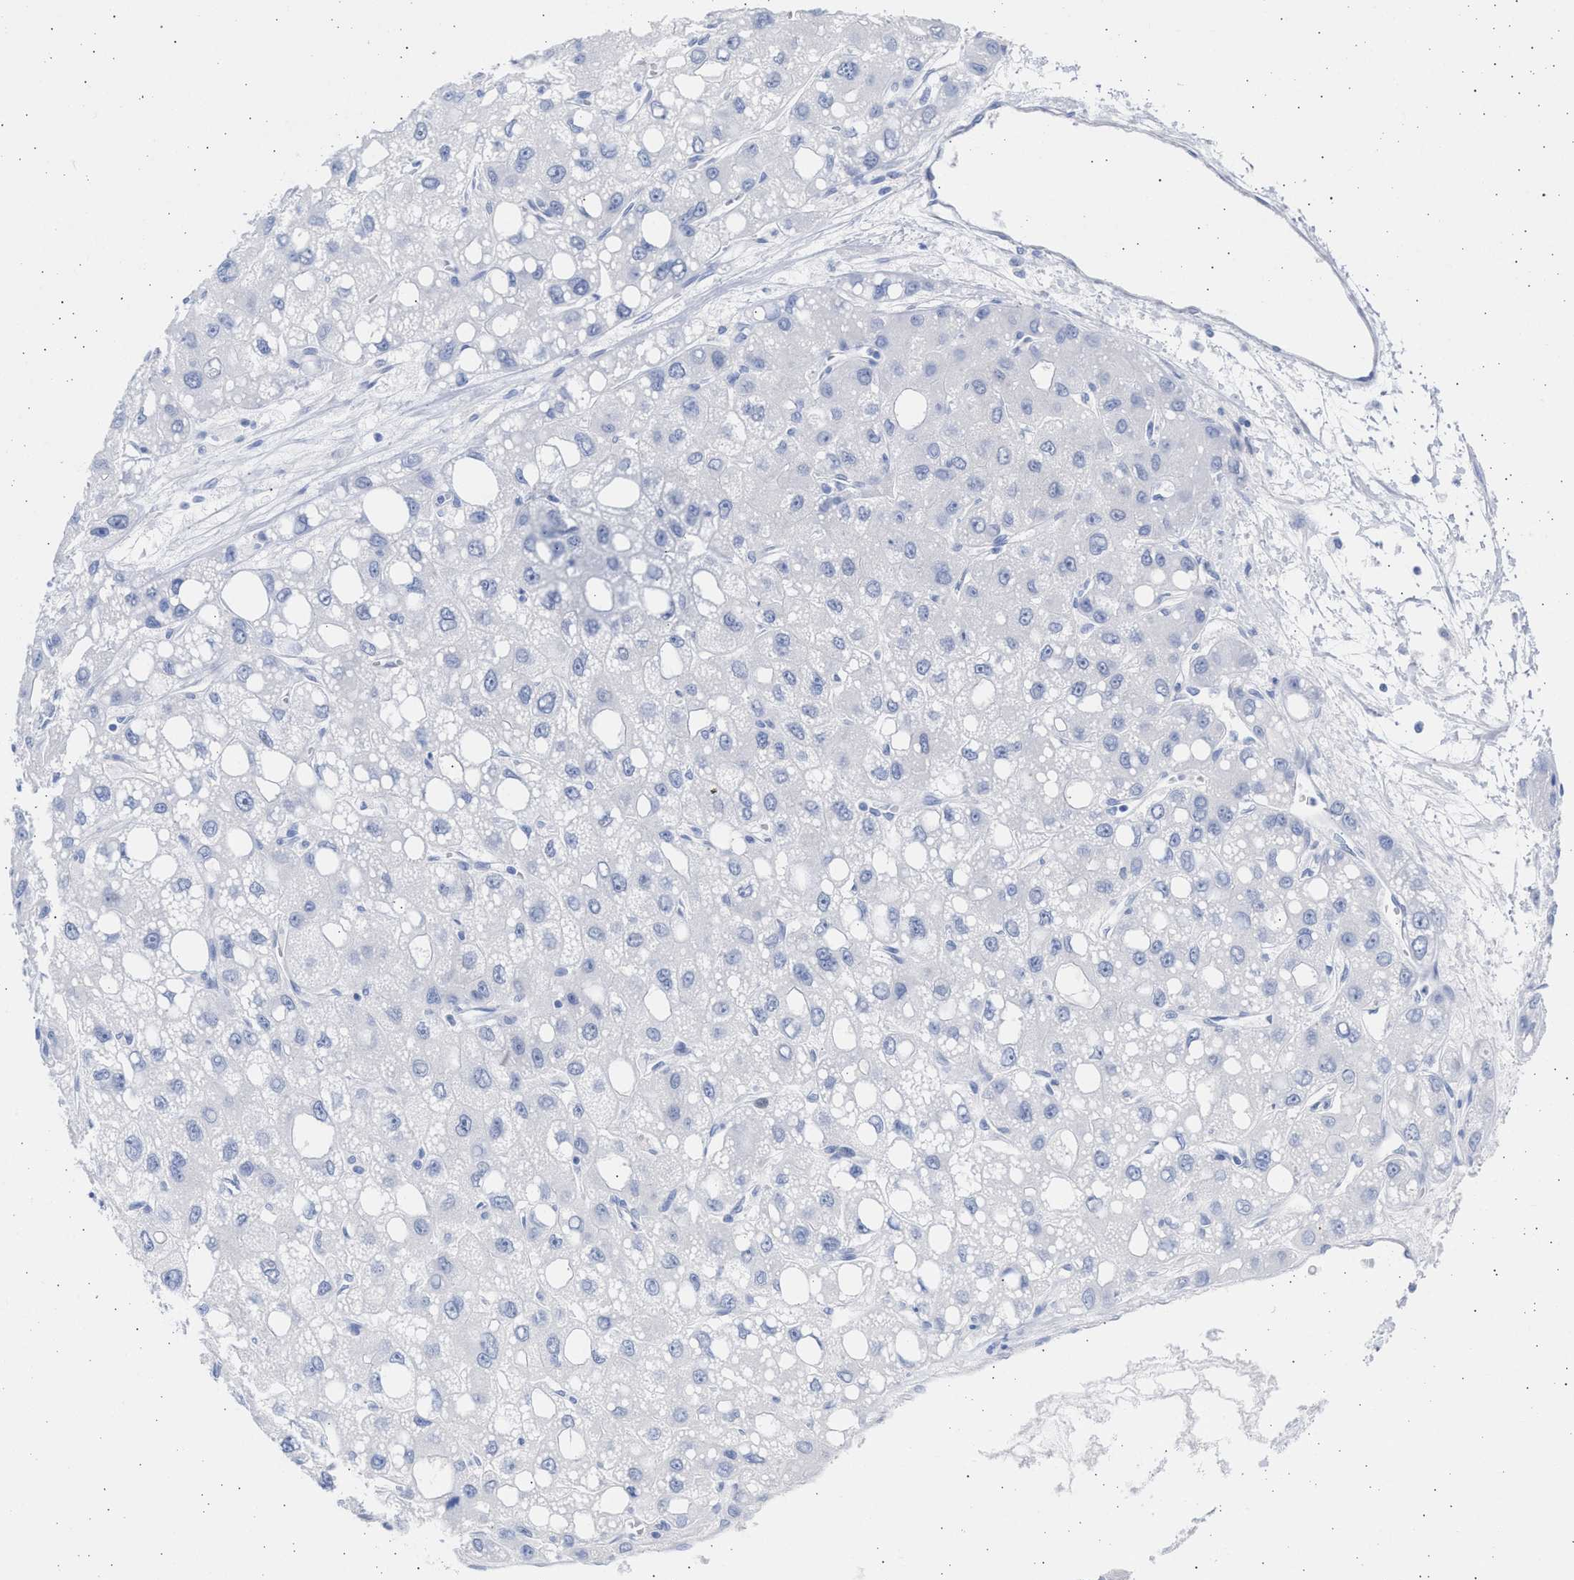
{"staining": {"intensity": "negative", "quantity": "none", "location": "none"}, "tissue": "liver cancer", "cell_type": "Tumor cells", "image_type": "cancer", "snomed": [{"axis": "morphology", "description": "Carcinoma, Hepatocellular, NOS"}, {"axis": "topography", "description": "Liver"}], "caption": "The immunohistochemistry image has no significant expression in tumor cells of hepatocellular carcinoma (liver) tissue.", "gene": "ALDOC", "patient": {"sex": "male", "age": 55}}